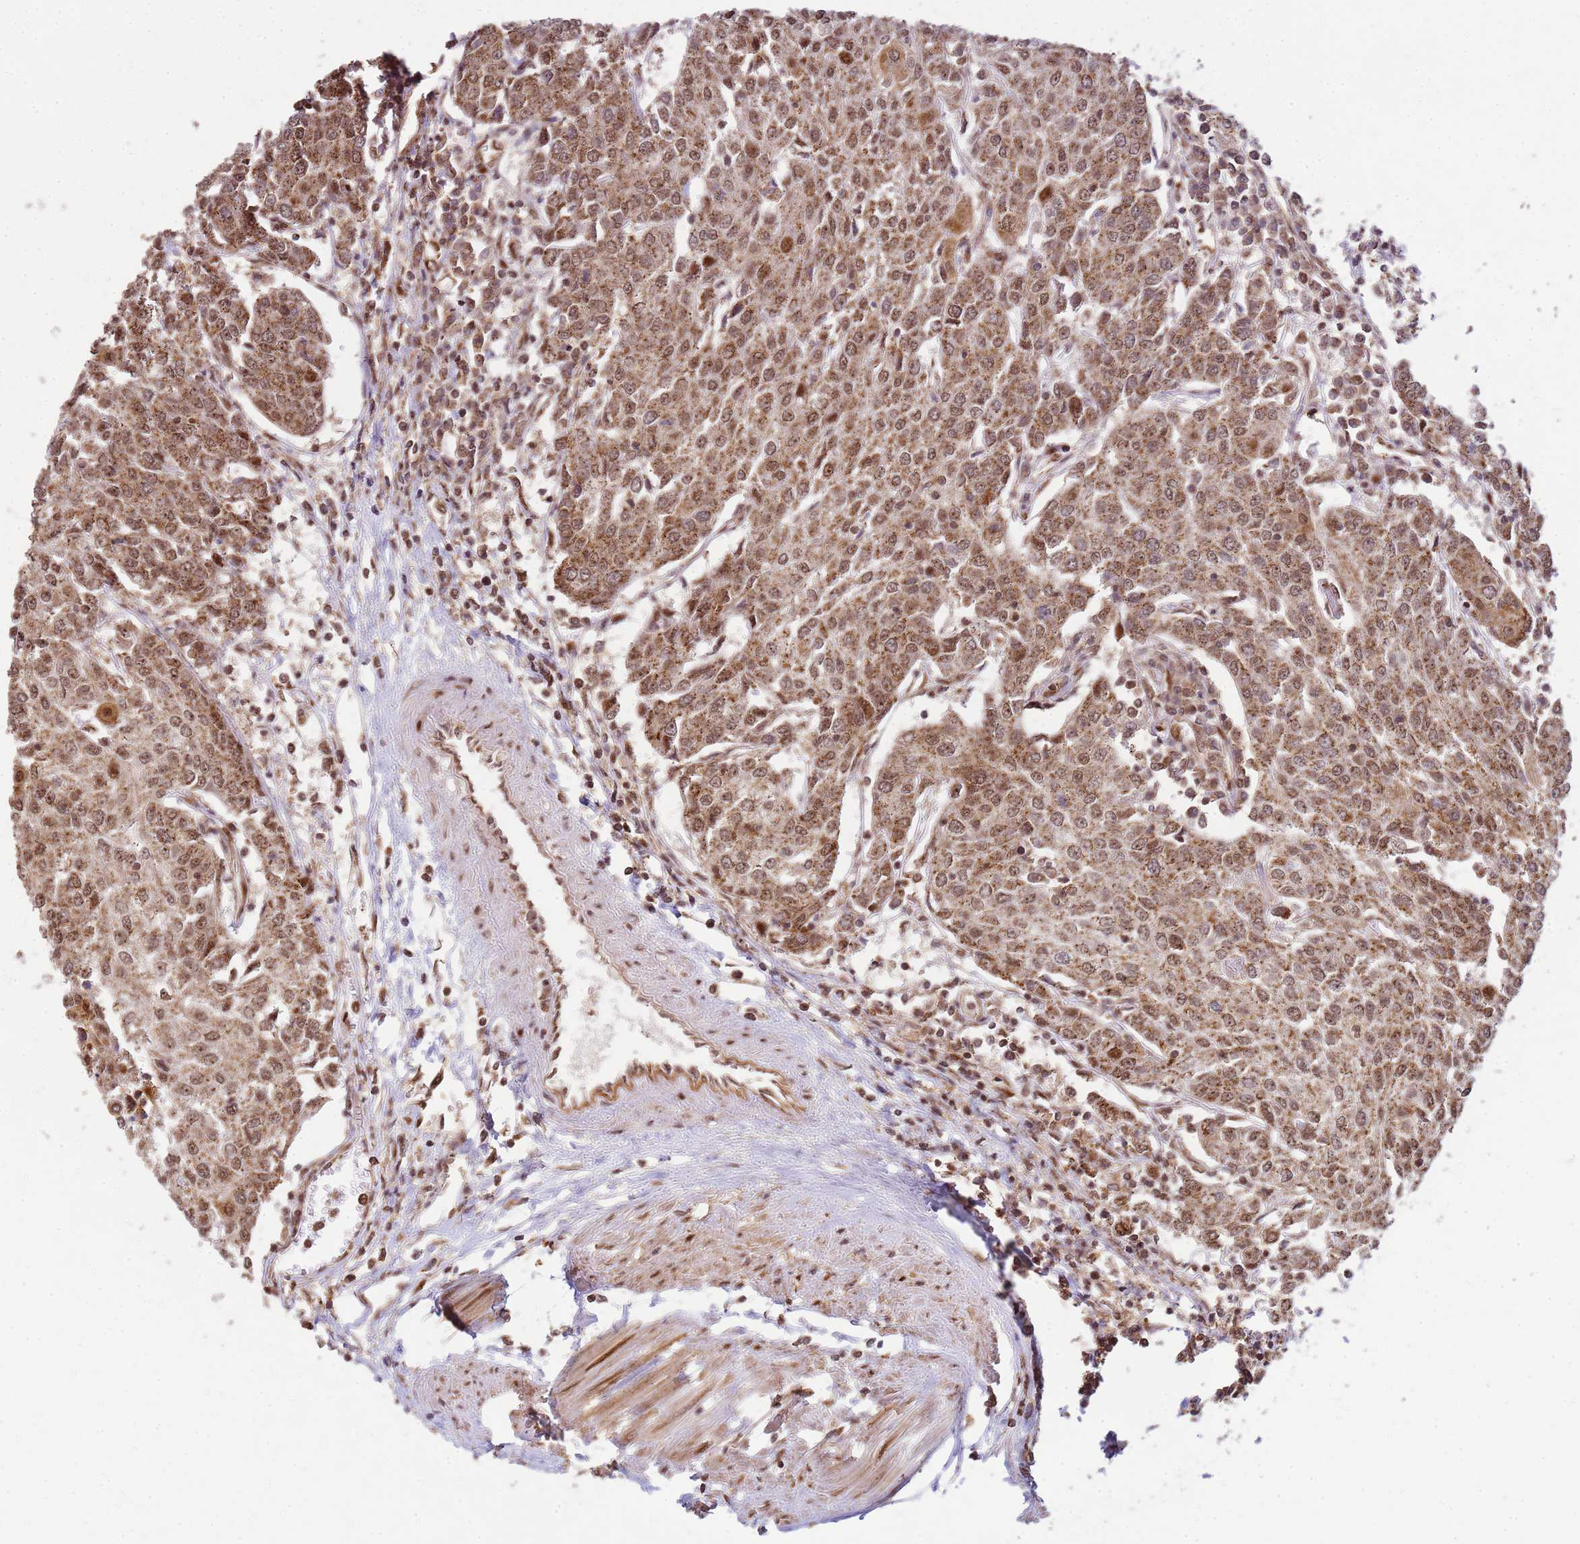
{"staining": {"intensity": "moderate", "quantity": ">75%", "location": "cytoplasmic/membranous,nuclear"}, "tissue": "urothelial cancer", "cell_type": "Tumor cells", "image_type": "cancer", "snomed": [{"axis": "morphology", "description": "Urothelial carcinoma, High grade"}, {"axis": "topography", "description": "Urinary bladder"}], "caption": "There is medium levels of moderate cytoplasmic/membranous and nuclear positivity in tumor cells of urothelial cancer, as demonstrated by immunohistochemical staining (brown color).", "gene": "PEX14", "patient": {"sex": "female", "age": 85}}